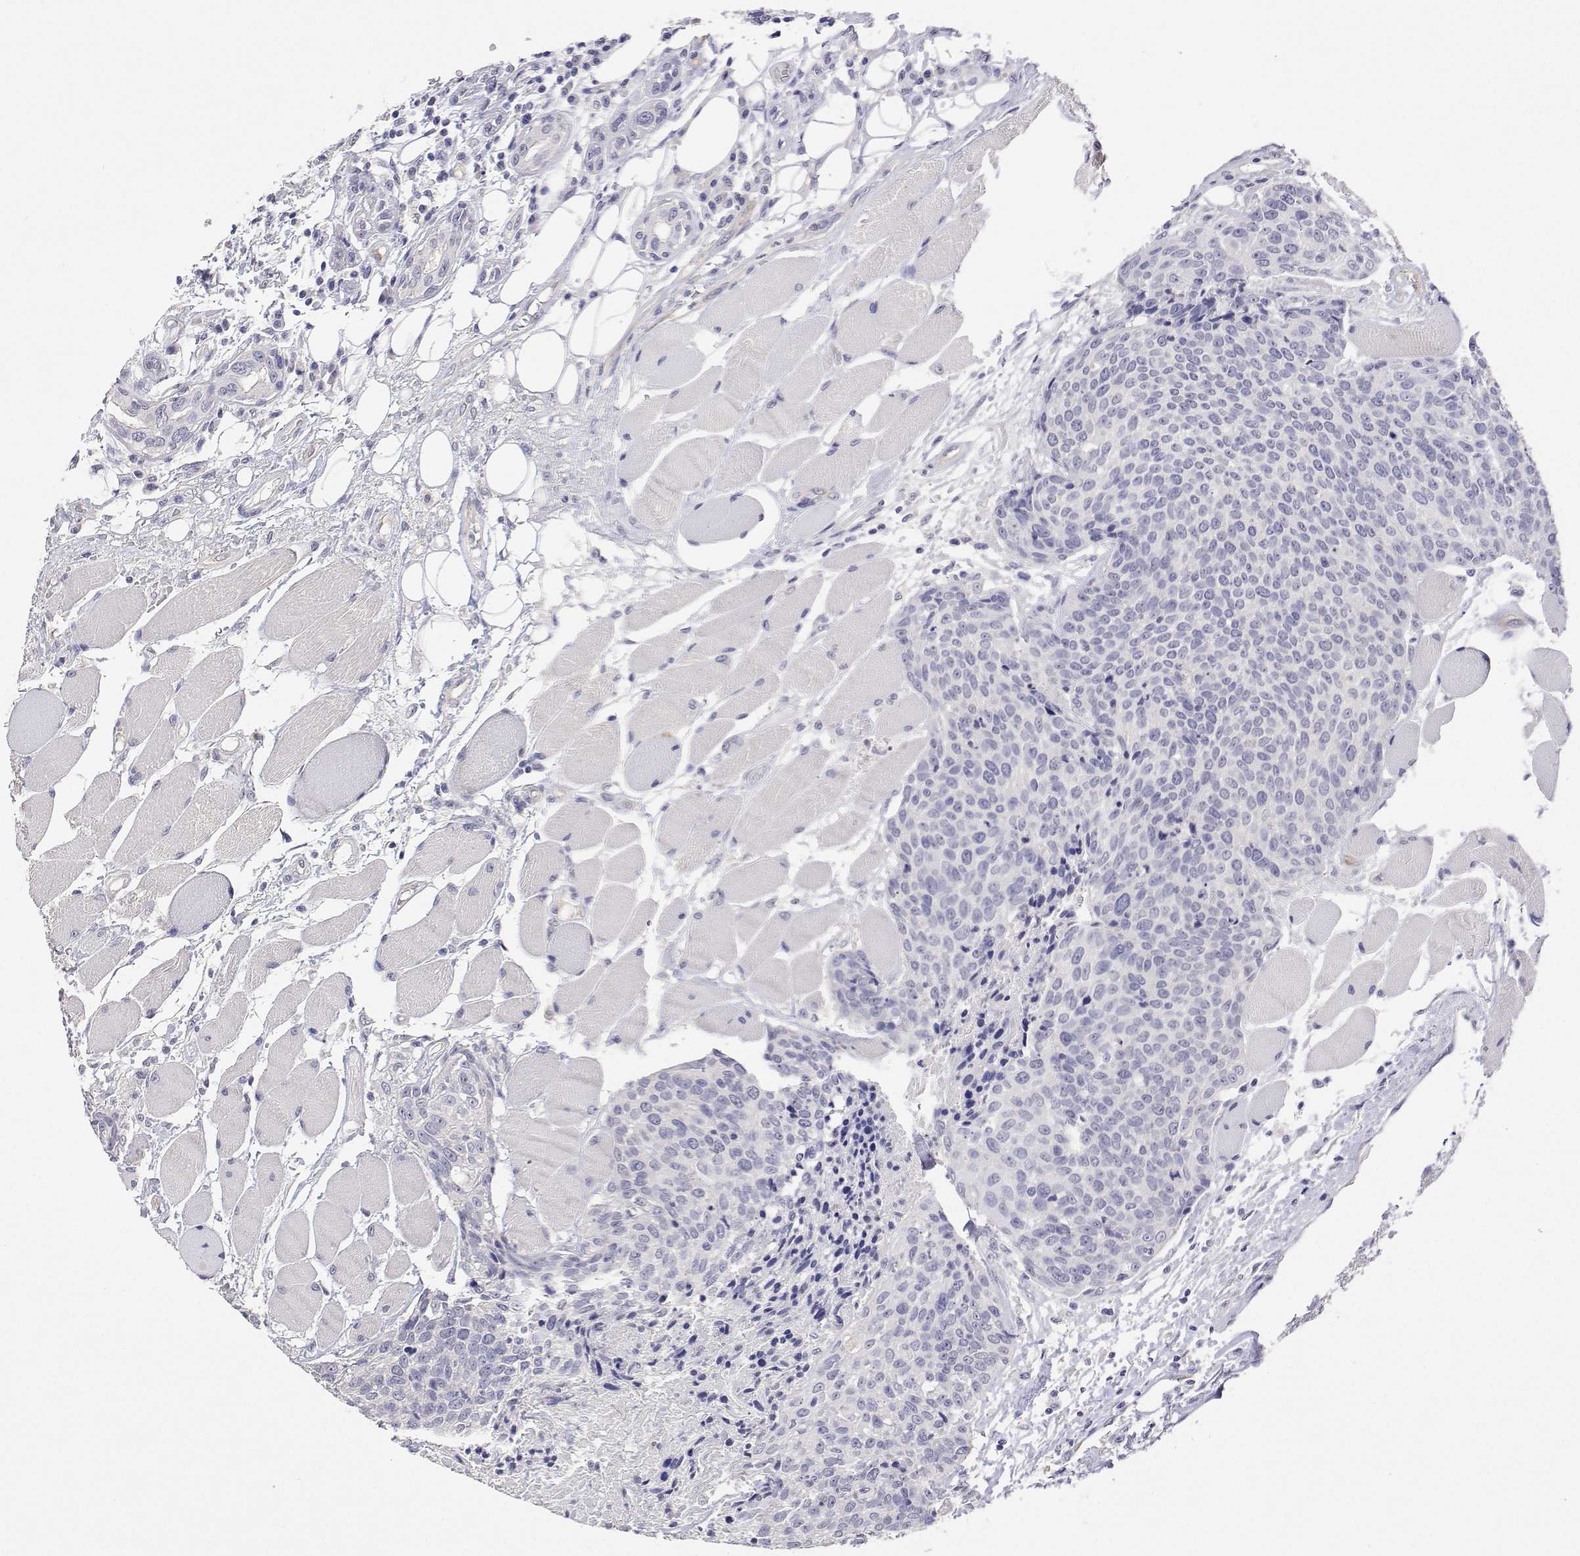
{"staining": {"intensity": "negative", "quantity": "none", "location": "none"}, "tissue": "head and neck cancer", "cell_type": "Tumor cells", "image_type": "cancer", "snomed": [{"axis": "morphology", "description": "Squamous cell carcinoma, NOS"}, {"axis": "topography", "description": "Oral tissue"}, {"axis": "topography", "description": "Head-Neck"}], "caption": "Immunohistochemistry image of head and neck cancer stained for a protein (brown), which demonstrates no positivity in tumor cells.", "gene": "PLCB1", "patient": {"sex": "male", "age": 64}}